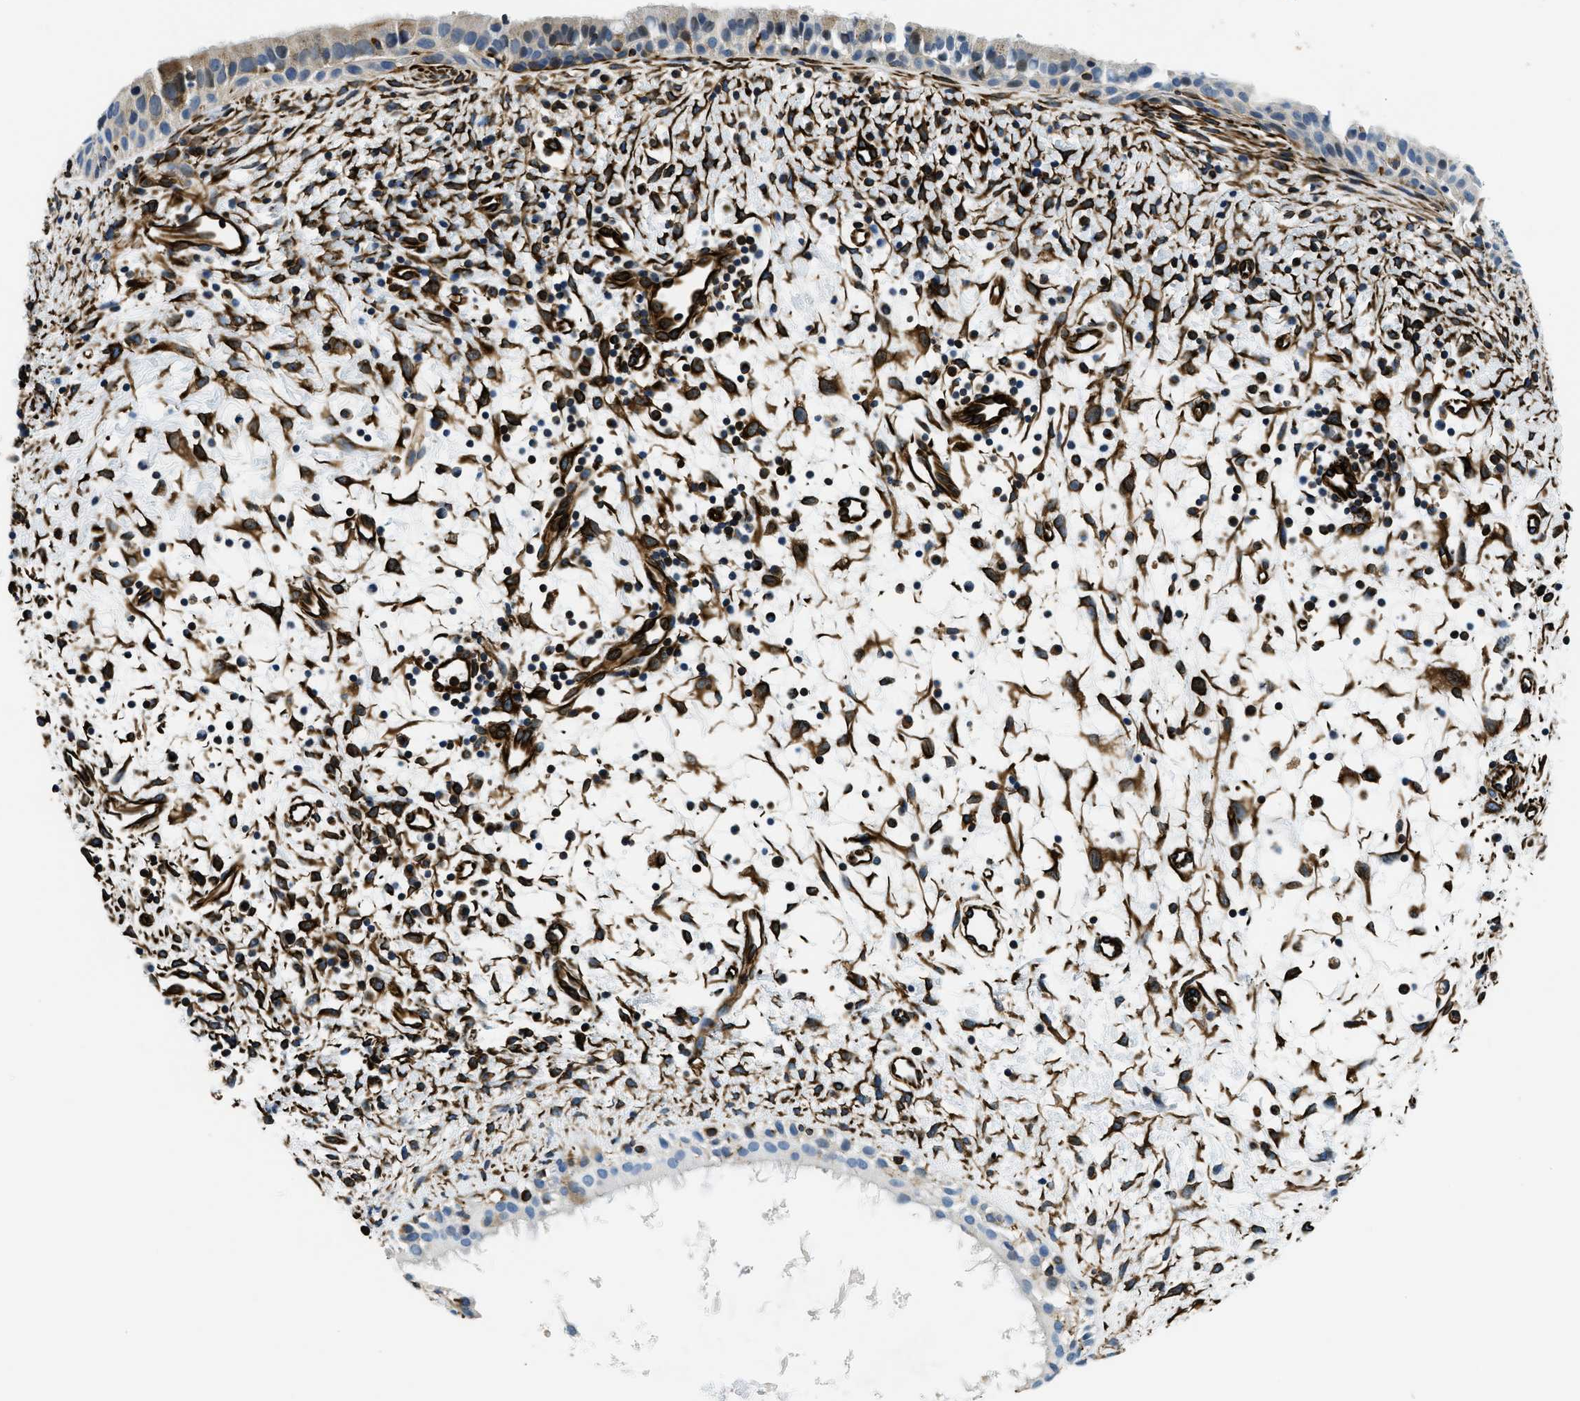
{"staining": {"intensity": "weak", "quantity": "<25%", "location": "cytoplasmic/membranous,nuclear"}, "tissue": "nasopharynx", "cell_type": "Respiratory epithelial cells", "image_type": "normal", "snomed": [{"axis": "morphology", "description": "Normal tissue, NOS"}, {"axis": "topography", "description": "Nasopharynx"}], "caption": "This micrograph is of unremarkable nasopharynx stained with immunohistochemistry to label a protein in brown with the nuclei are counter-stained blue. There is no positivity in respiratory epithelial cells. Nuclei are stained in blue.", "gene": "GNS", "patient": {"sex": "male", "age": 22}}